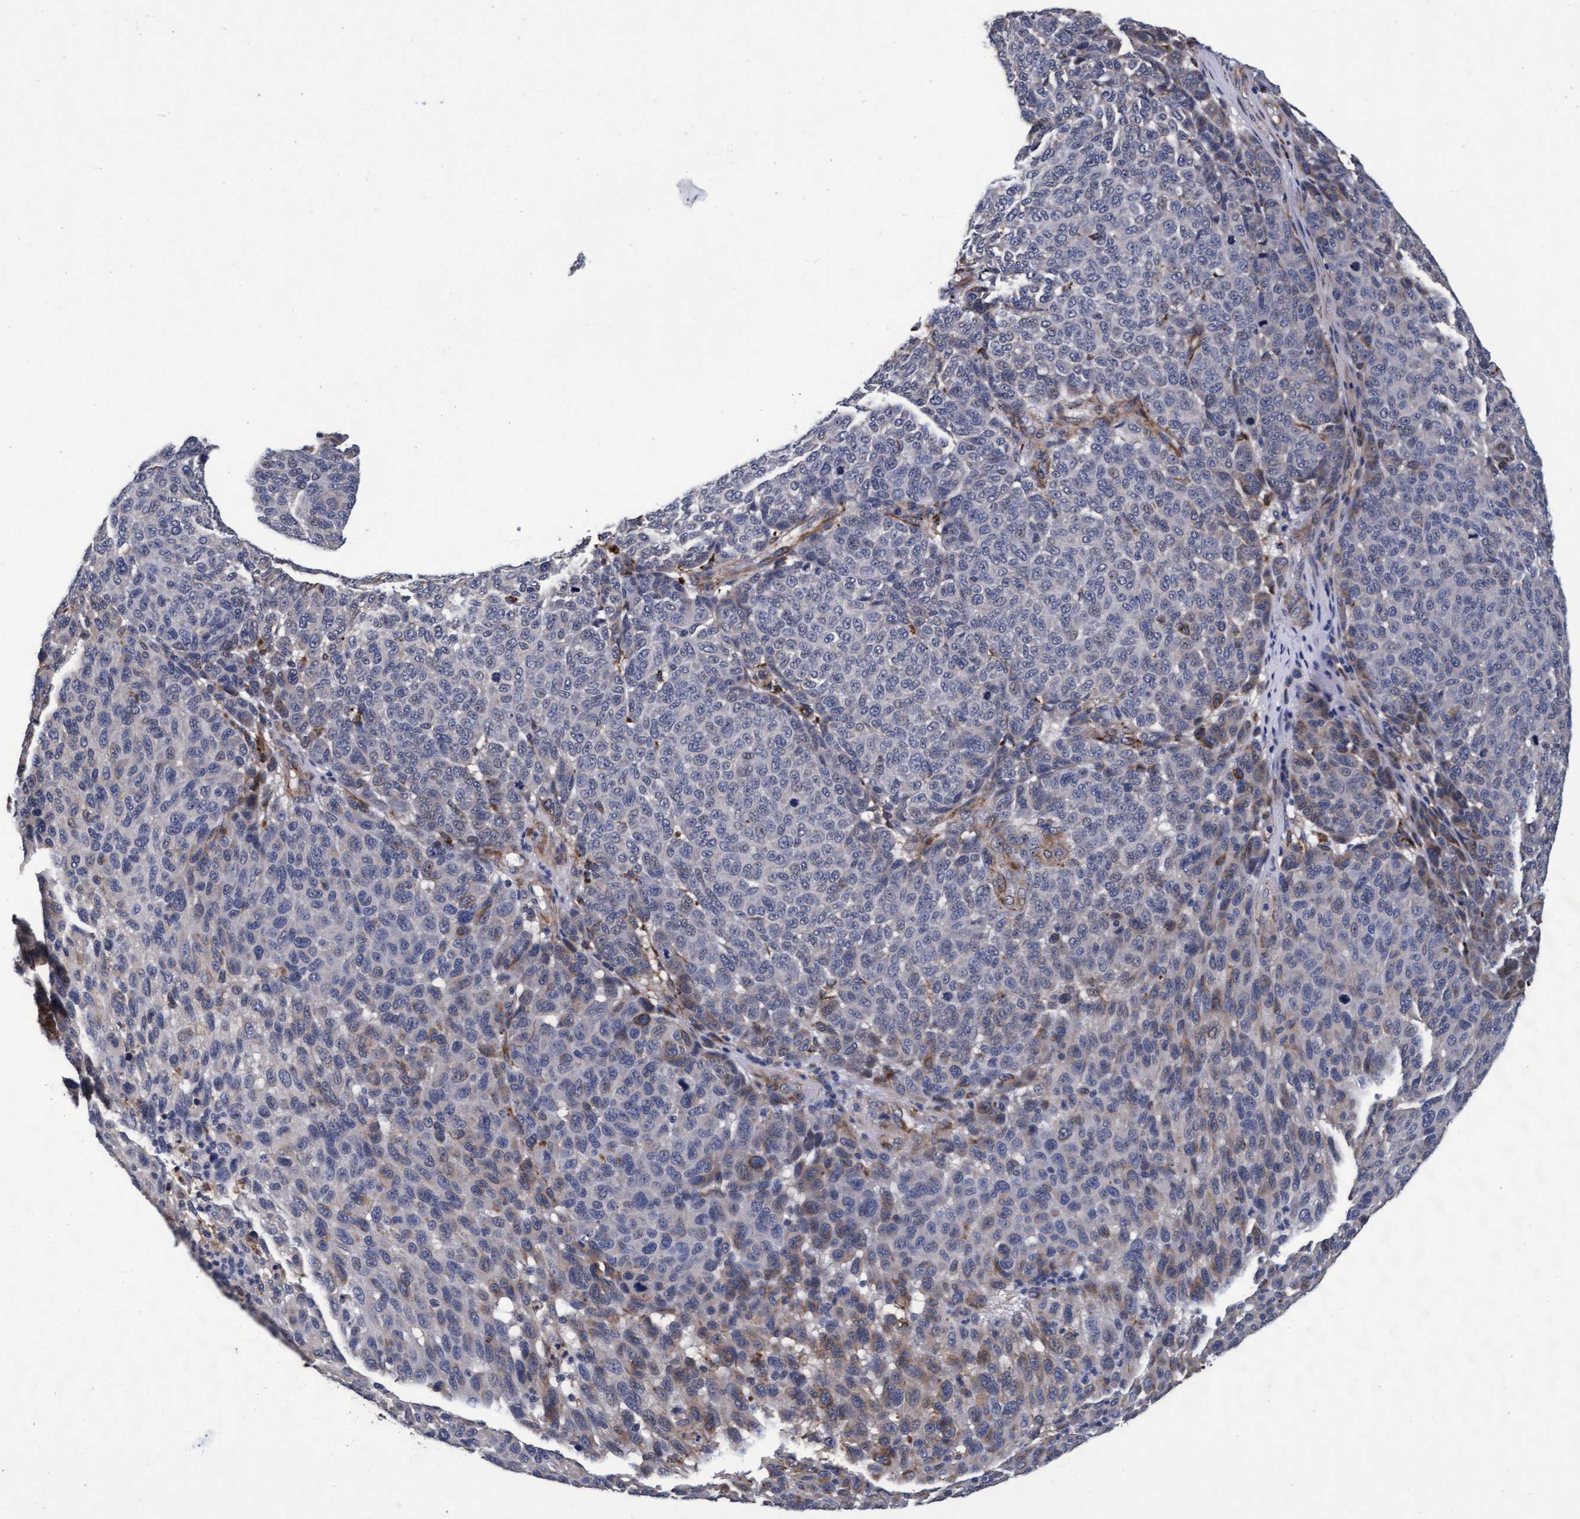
{"staining": {"intensity": "negative", "quantity": "none", "location": "none"}, "tissue": "melanoma", "cell_type": "Tumor cells", "image_type": "cancer", "snomed": [{"axis": "morphology", "description": "Malignant melanoma, NOS"}, {"axis": "topography", "description": "Skin"}], "caption": "This is a histopathology image of IHC staining of melanoma, which shows no positivity in tumor cells.", "gene": "CPQ", "patient": {"sex": "male", "age": 59}}